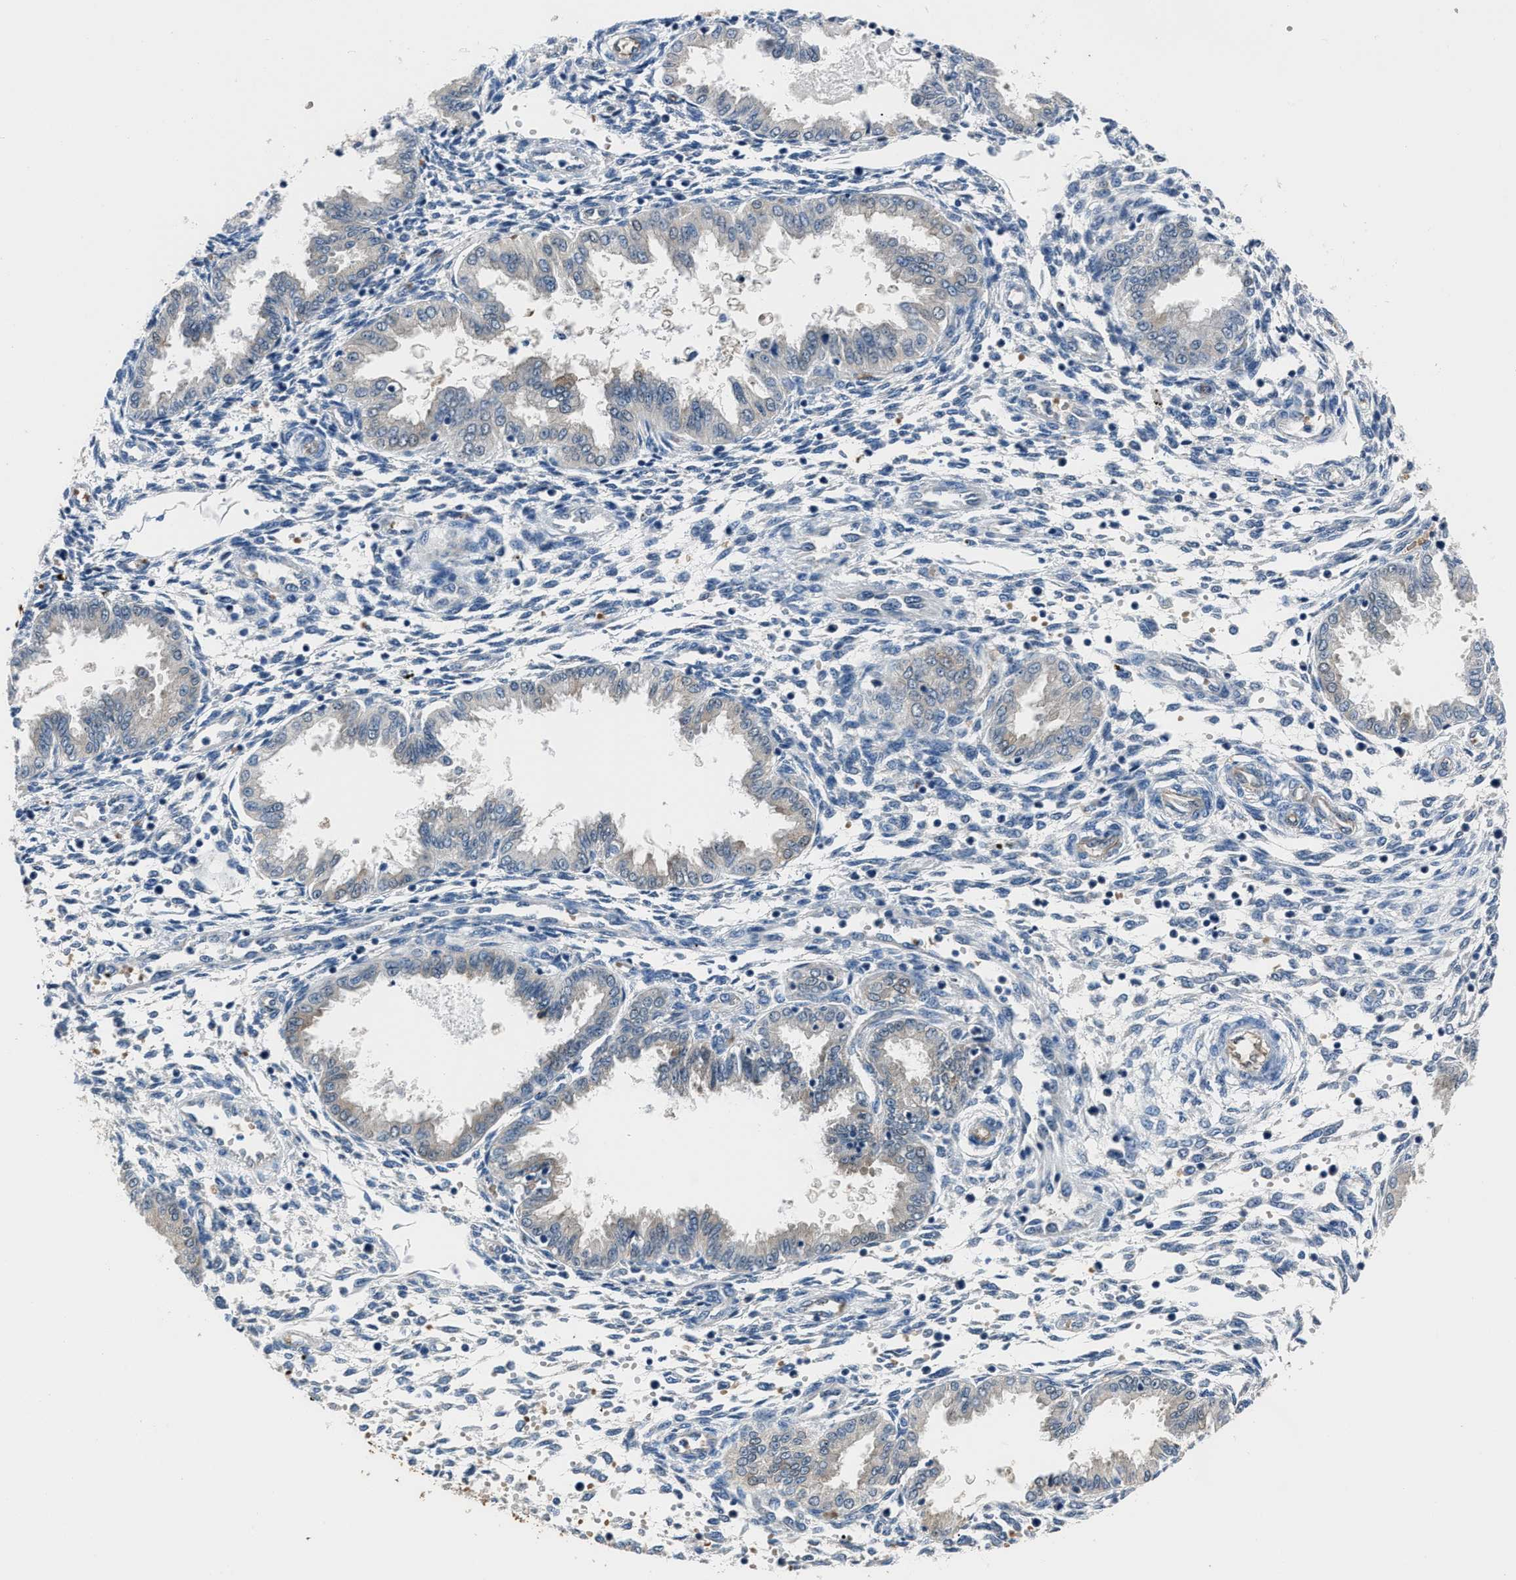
{"staining": {"intensity": "negative", "quantity": "none", "location": "none"}, "tissue": "endometrium", "cell_type": "Cells in endometrial stroma", "image_type": "normal", "snomed": [{"axis": "morphology", "description": "Normal tissue, NOS"}, {"axis": "topography", "description": "Endometrium"}], "caption": "High power microscopy image of an immunohistochemistry micrograph of unremarkable endometrium, revealing no significant positivity in cells in endometrial stroma.", "gene": "PPA1", "patient": {"sex": "female", "age": 33}}